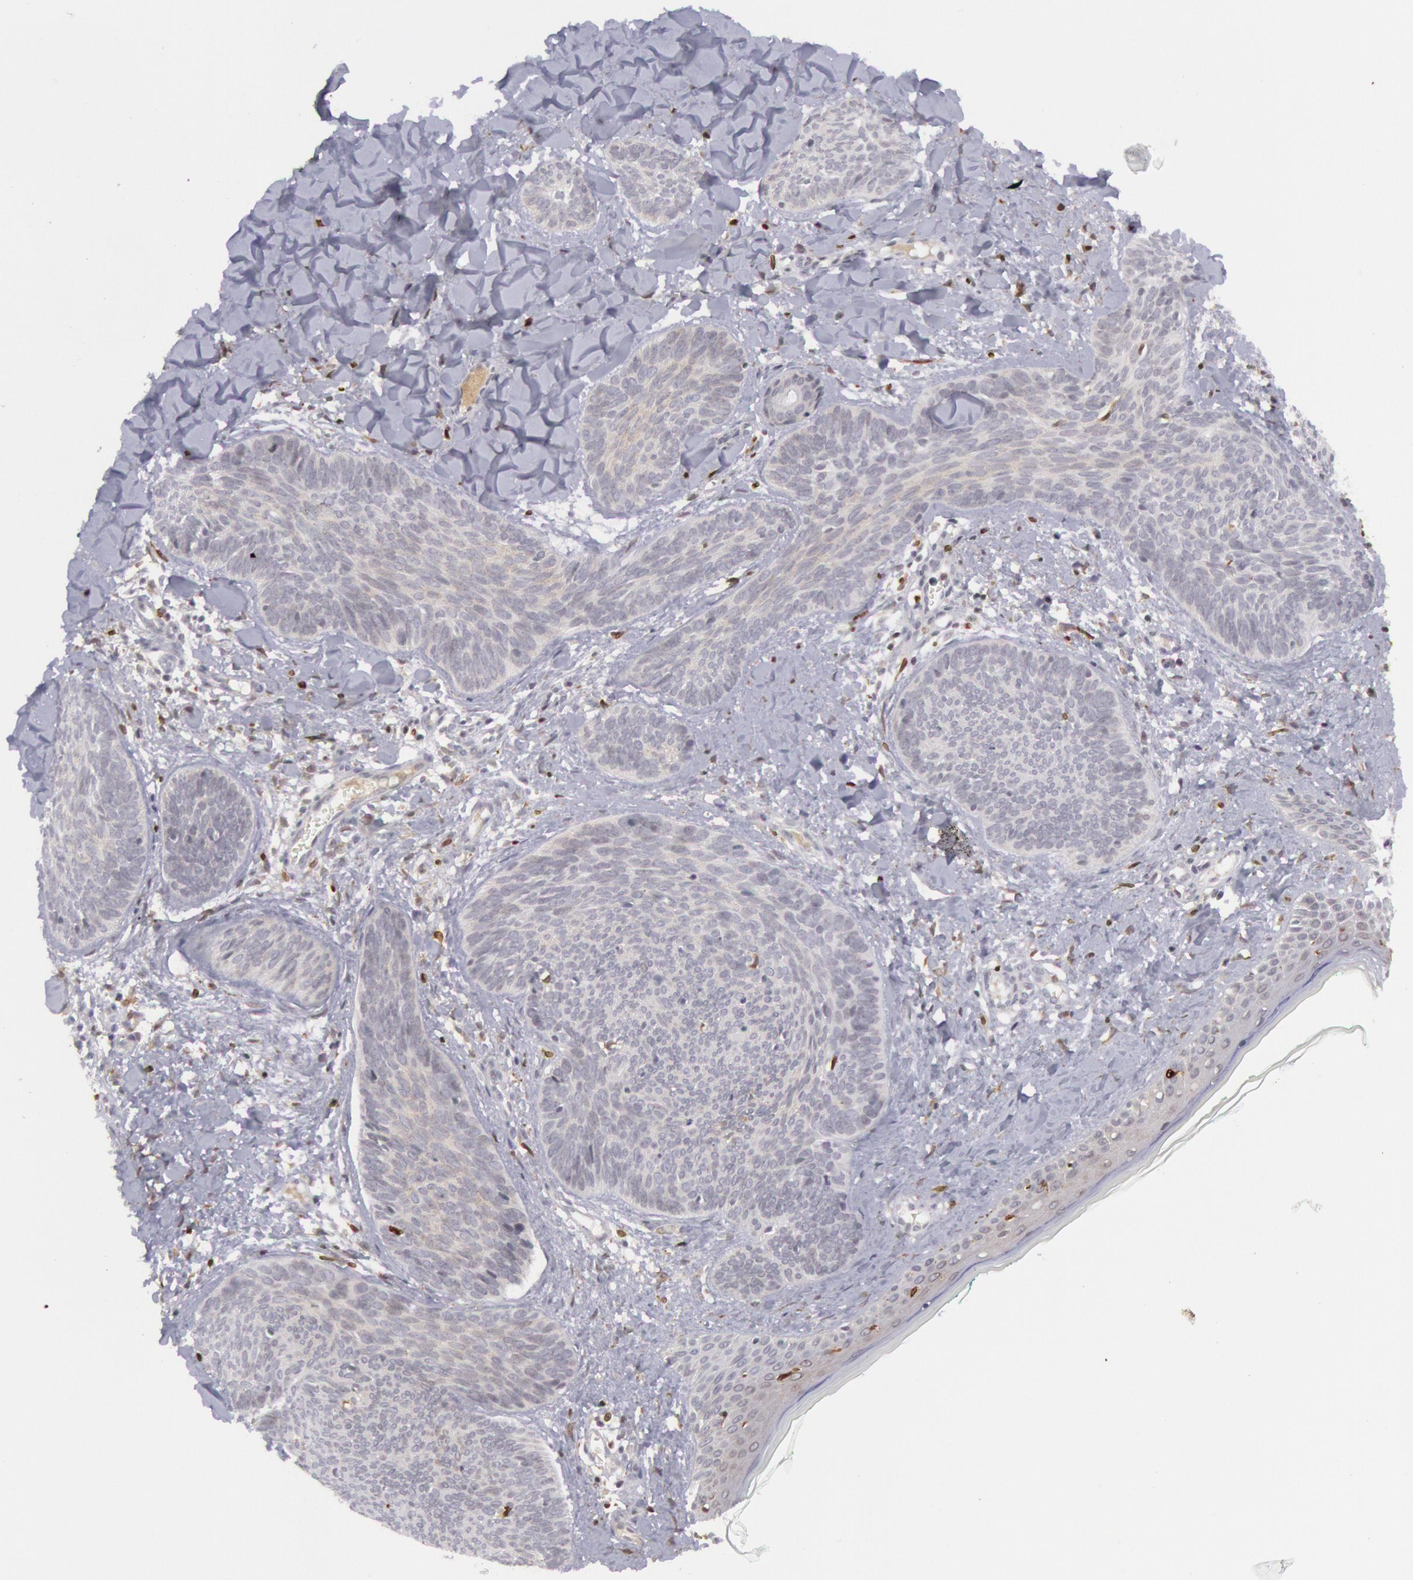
{"staining": {"intensity": "negative", "quantity": "none", "location": "none"}, "tissue": "skin cancer", "cell_type": "Tumor cells", "image_type": "cancer", "snomed": [{"axis": "morphology", "description": "Basal cell carcinoma"}, {"axis": "topography", "description": "Skin"}], "caption": "This is an immunohistochemistry (IHC) image of human skin cancer. There is no positivity in tumor cells.", "gene": "PTGS2", "patient": {"sex": "female", "age": 81}}